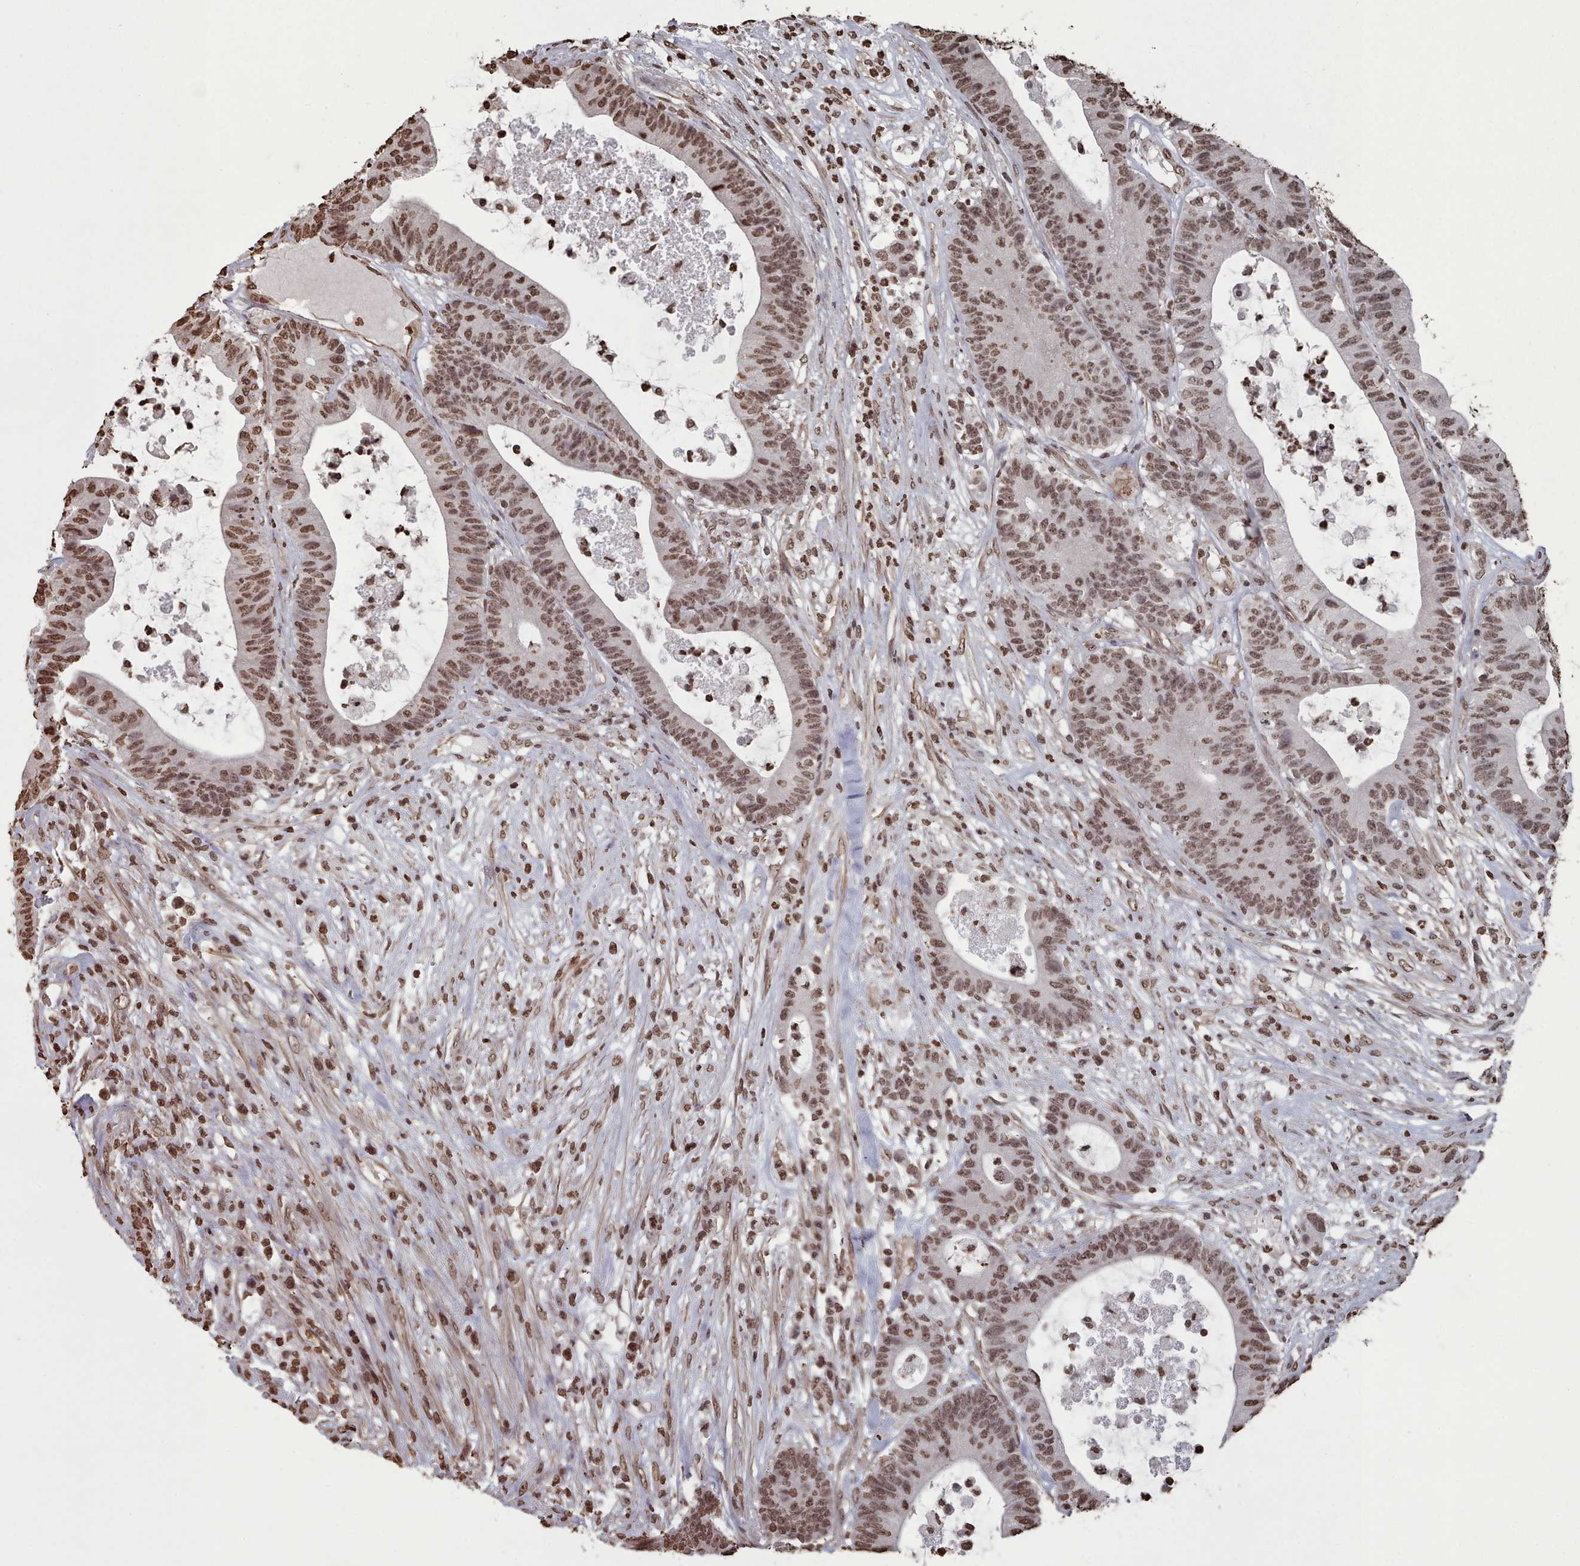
{"staining": {"intensity": "moderate", "quantity": ">75%", "location": "nuclear"}, "tissue": "colorectal cancer", "cell_type": "Tumor cells", "image_type": "cancer", "snomed": [{"axis": "morphology", "description": "Adenocarcinoma, NOS"}, {"axis": "topography", "description": "Colon"}], "caption": "A brown stain highlights moderate nuclear expression of a protein in colorectal cancer tumor cells. The staining was performed using DAB (3,3'-diaminobenzidine) to visualize the protein expression in brown, while the nuclei were stained in blue with hematoxylin (Magnification: 20x).", "gene": "PLEKHG5", "patient": {"sex": "female", "age": 84}}